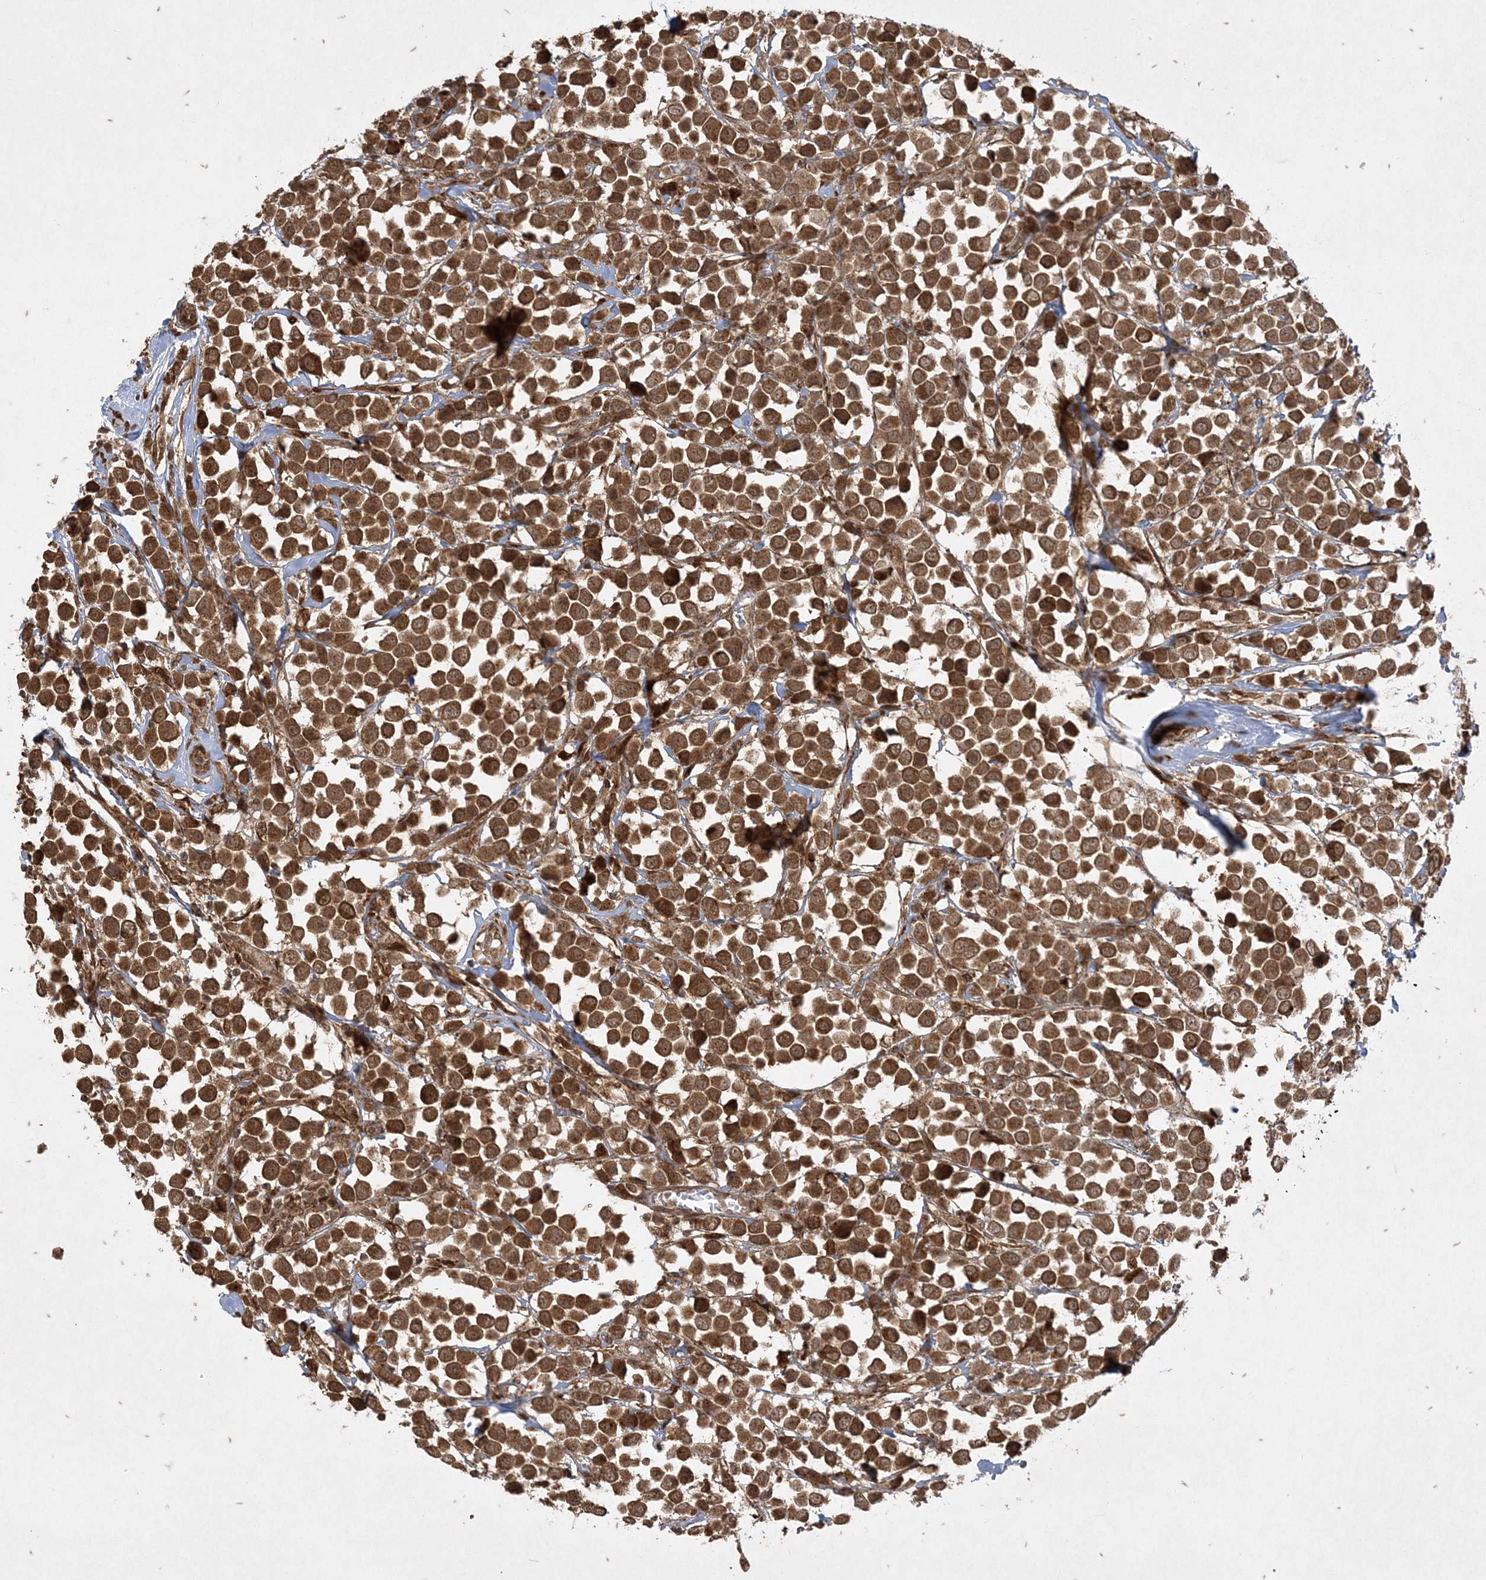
{"staining": {"intensity": "strong", "quantity": ">75%", "location": "cytoplasmic/membranous,nuclear"}, "tissue": "breast cancer", "cell_type": "Tumor cells", "image_type": "cancer", "snomed": [{"axis": "morphology", "description": "Duct carcinoma"}, {"axis": "topography", "description": "Breast"}], "caption": "Breast cancer was stained to show a protein in brown. There is high levels of strong cytoplasmic/membranous and nuclear staining in about >75% of tumor cells.", "gene": "RRAS", "patient": {"sex": "female", "age": 61}}